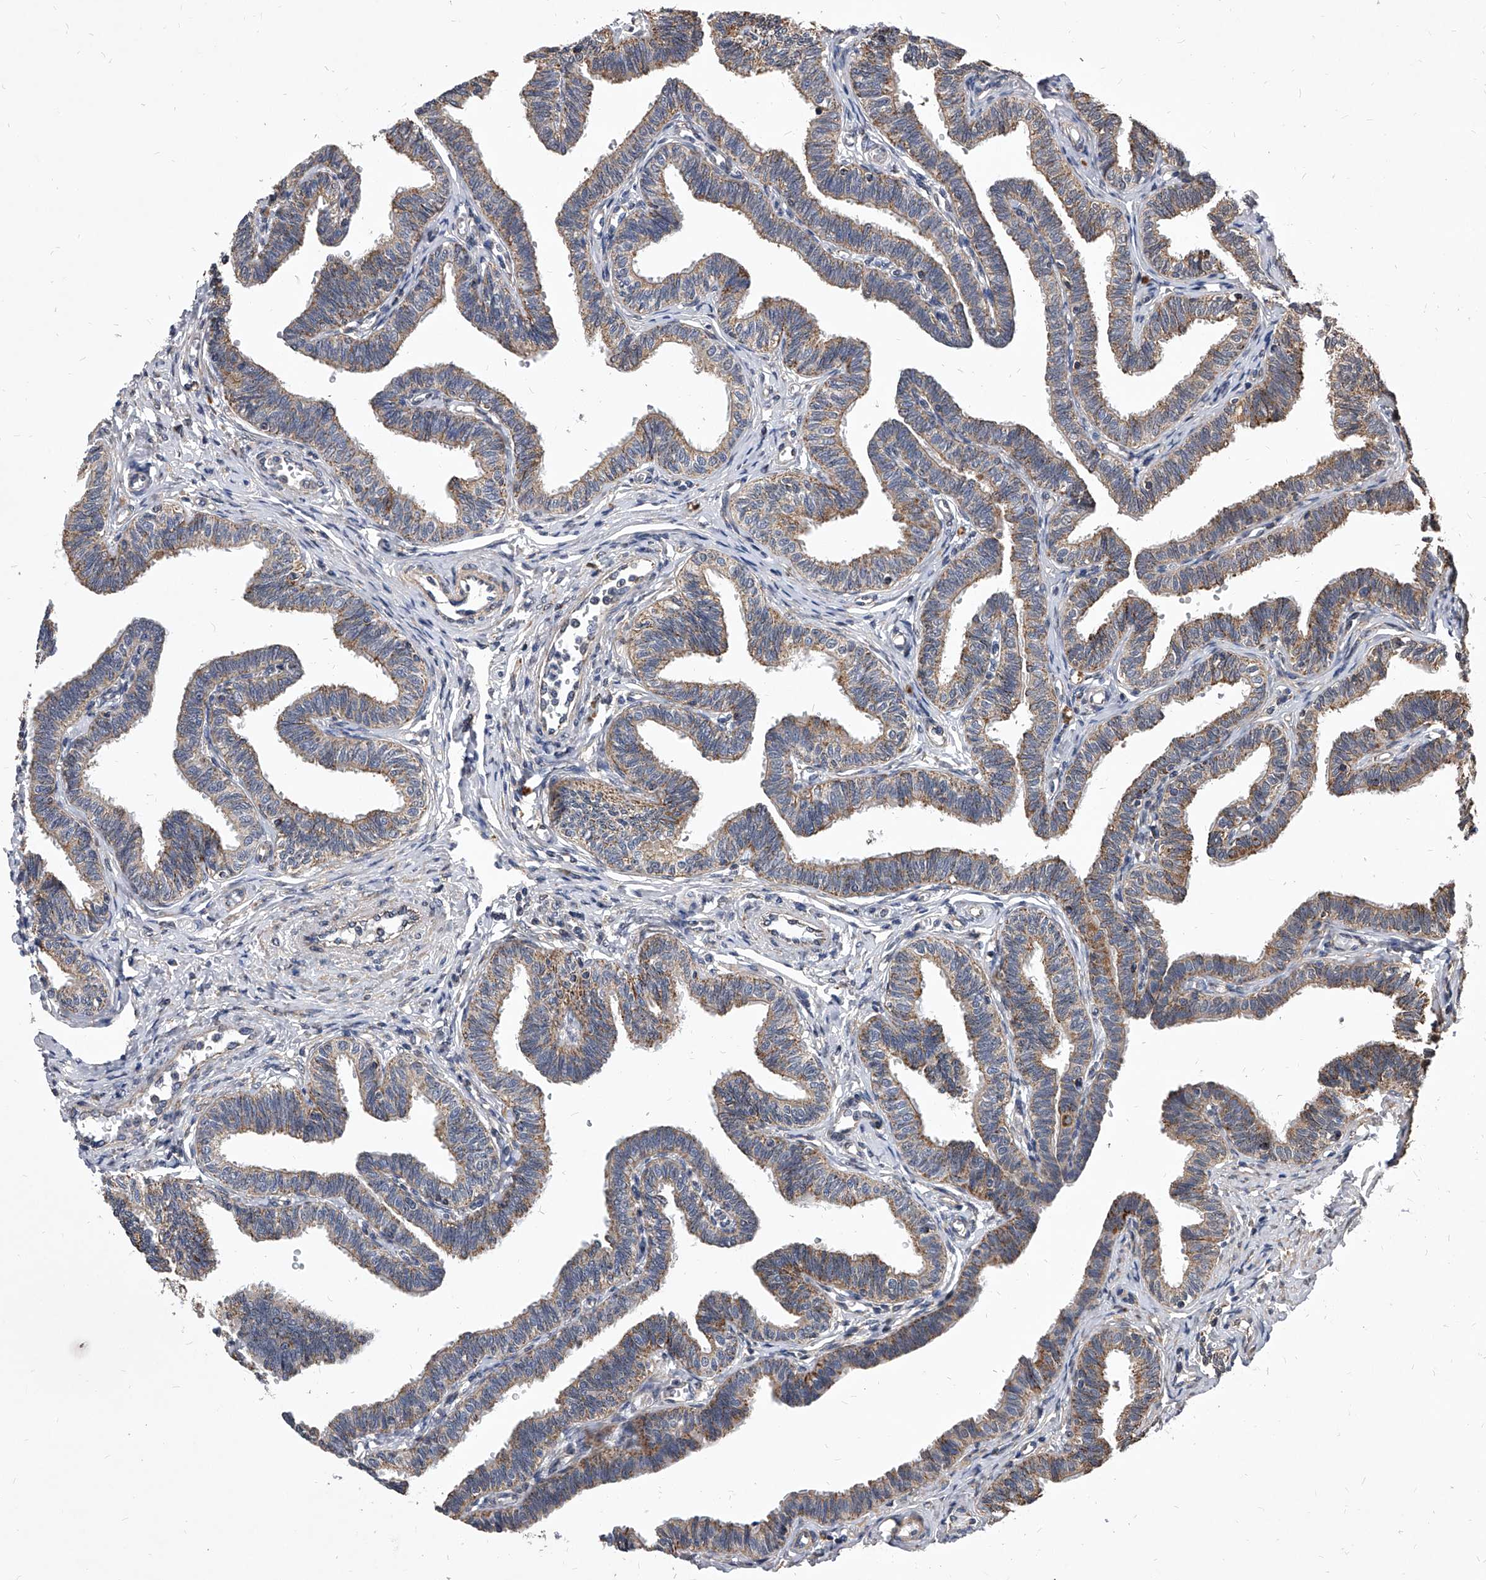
{"staining": {"intensity": "moderate", "quantity": ">75%", "location": "cytoplasmic/membranous"}, "tissue": "fallopian tube", "cell_type": "Glandular cells", "image_type": "normal", "snomed": [{"axis": "morphology", "description": "Normal tissue, NOS"}, {"axis": "topography", "description": "Fallopian tube"}, {"axis": "topography", "description": "Ovary"}], "caption": "Fallopian tube stained for a protein (brown) demonstrates moderate cytoplasmic/membranous positive positivity in about >75% of glandular cells.", "gene": "SOBP", "patient": {"sex": "female", "age": 23}}